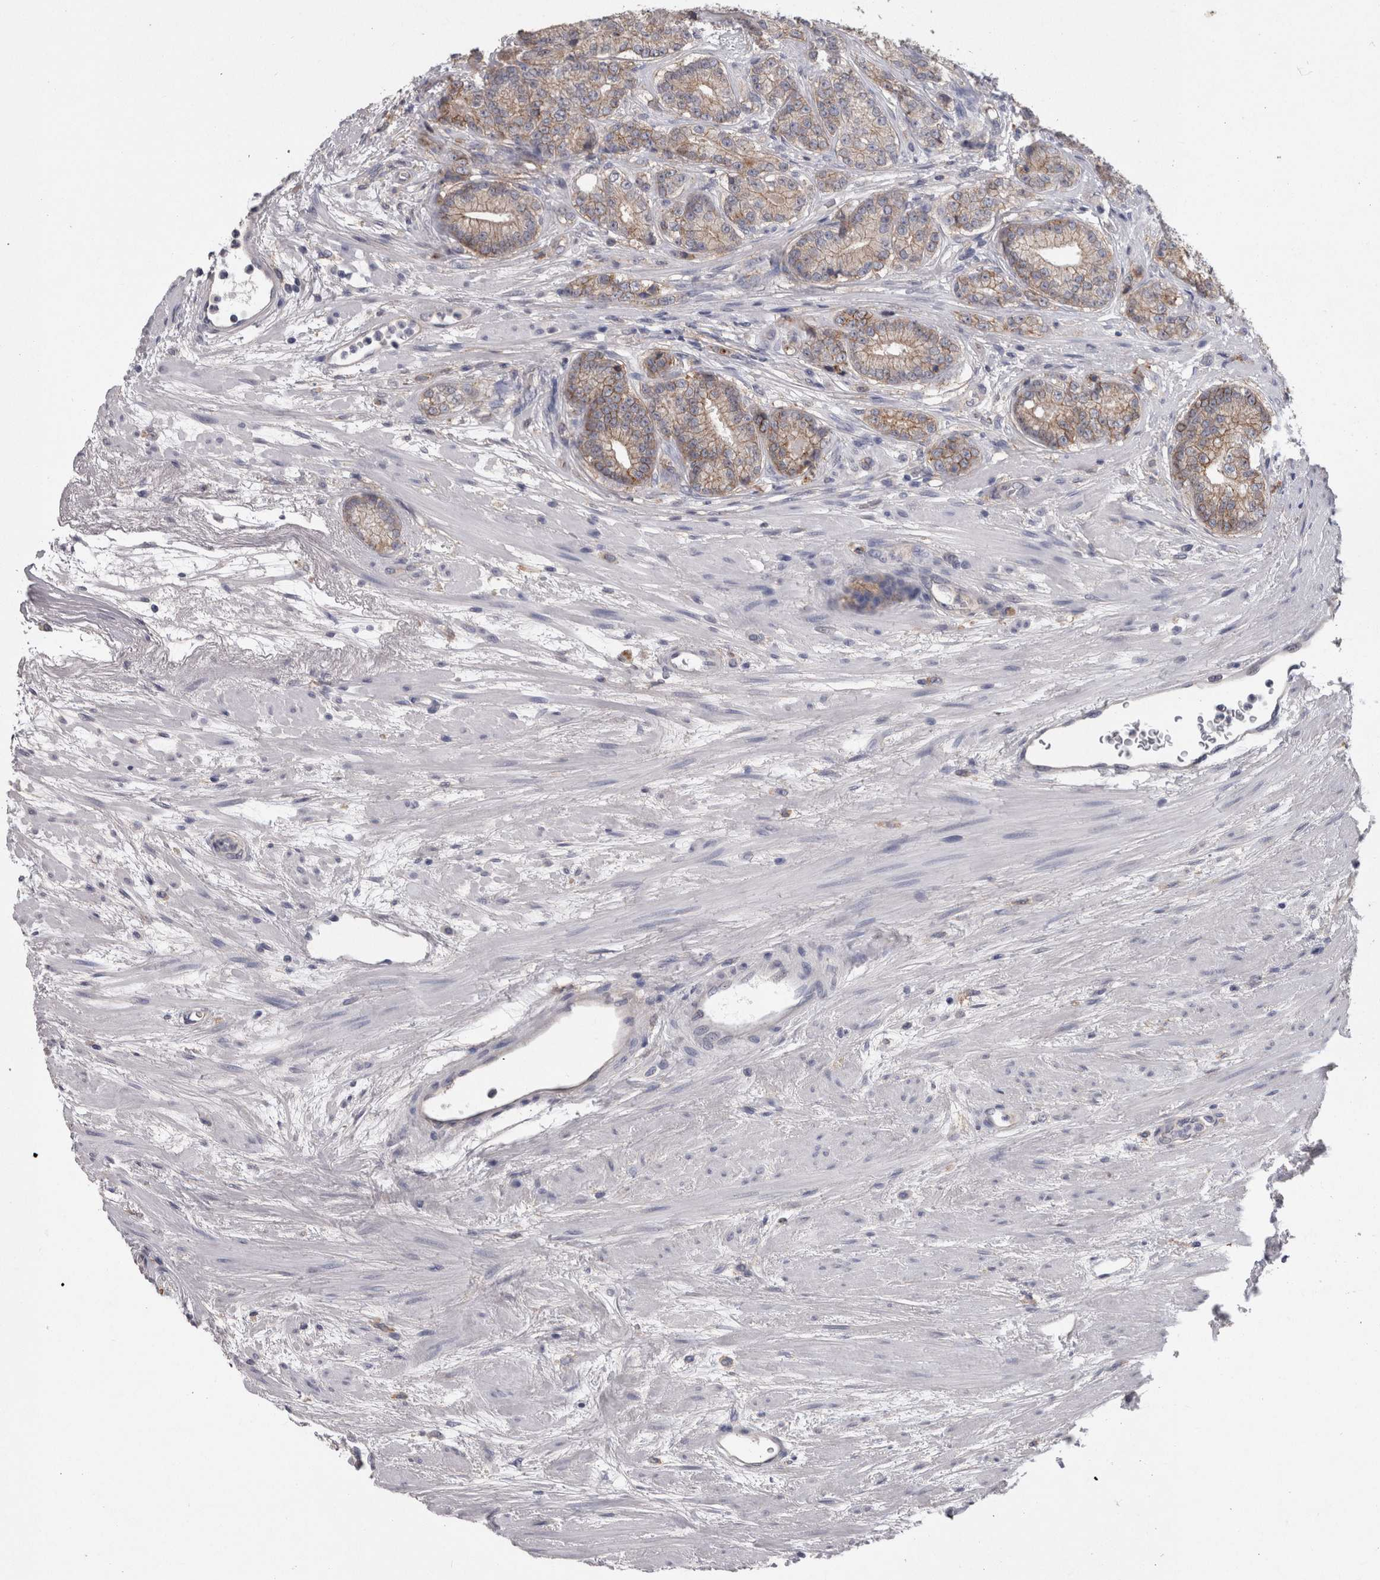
{"staining": {"intensity": "moderate", "quantity": ">75%", "location": "cytoplasmic/membranous"}, "tissue": "prostate cancer", "cell_type": "Tumor cells", "image_type": "cancer", "snomed": [{"axis": "morphology", "description": "Adenocarcinoma, High grade"}, {"axis": "topography", "description": "Prostate"}], "caption": "Prostate cancer tissue reveals moderate cytoplasmic/membranous staining in about >75% of tumor cells, visualized by immunohistochemistry.", "gene": "NECTIN2", "patient": {"sex": "male", "age": 61}}